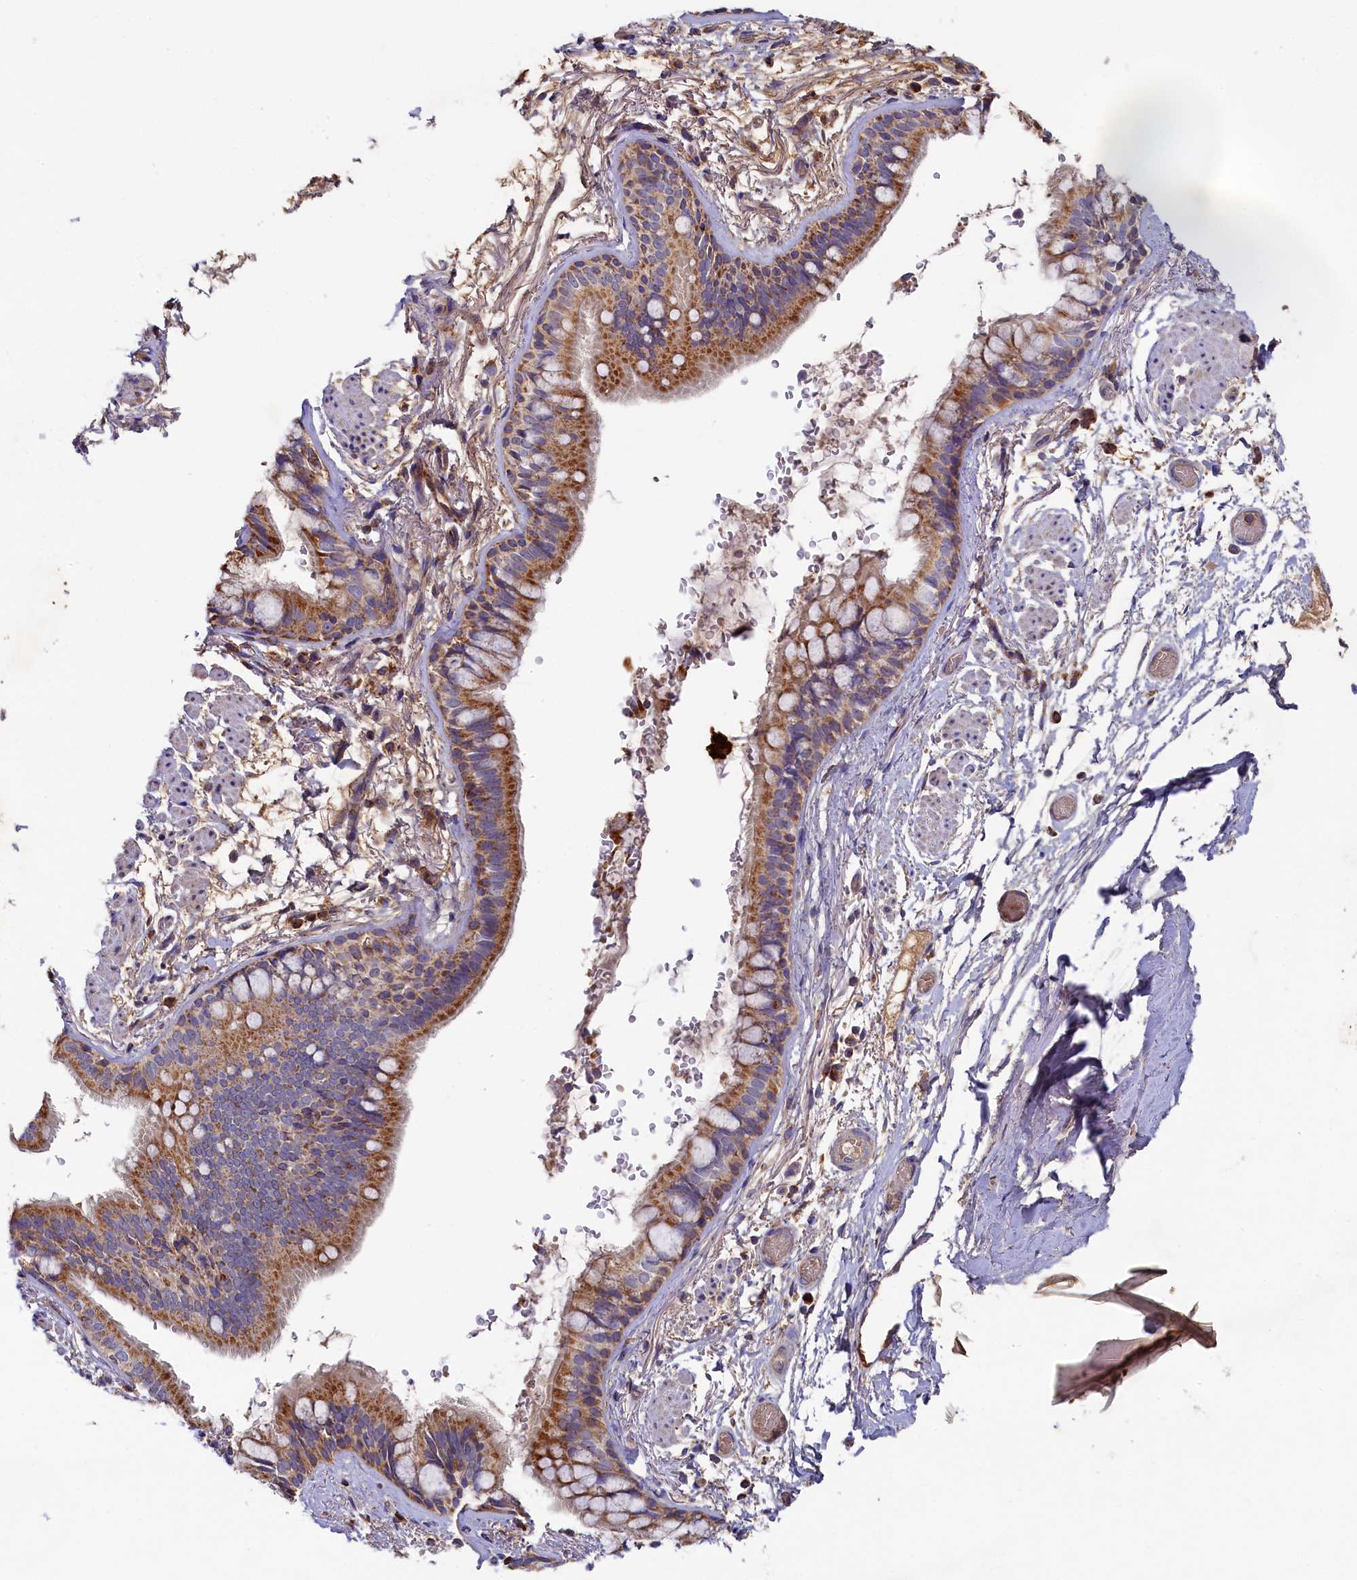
{"staining": {"intensity": "moderate", "quantity": ">75%", "location": "cytoplasmic/membranous"}, "tissue": "bronchus", "cell_type": "Respiratory epithelial cells", "image_type": "normal", "snomed": [{"axis": "morphology", "description": "Normal tissue, NOS"}, {"axis": "topography", "description": "Cartilage tissue"}], "caption": "Immunohistochemical staining of benign human bronchus exhibits medium levels of moderate cytoplasmic/membranous expression in about >75% of respiratory epithelial cells. (DAB (3,3'-diaminobenzidine) IHC with brightfield microscopy, high magnification).", "gene": "SEC31B", "patient": {"sex": "male", "age": 63}}